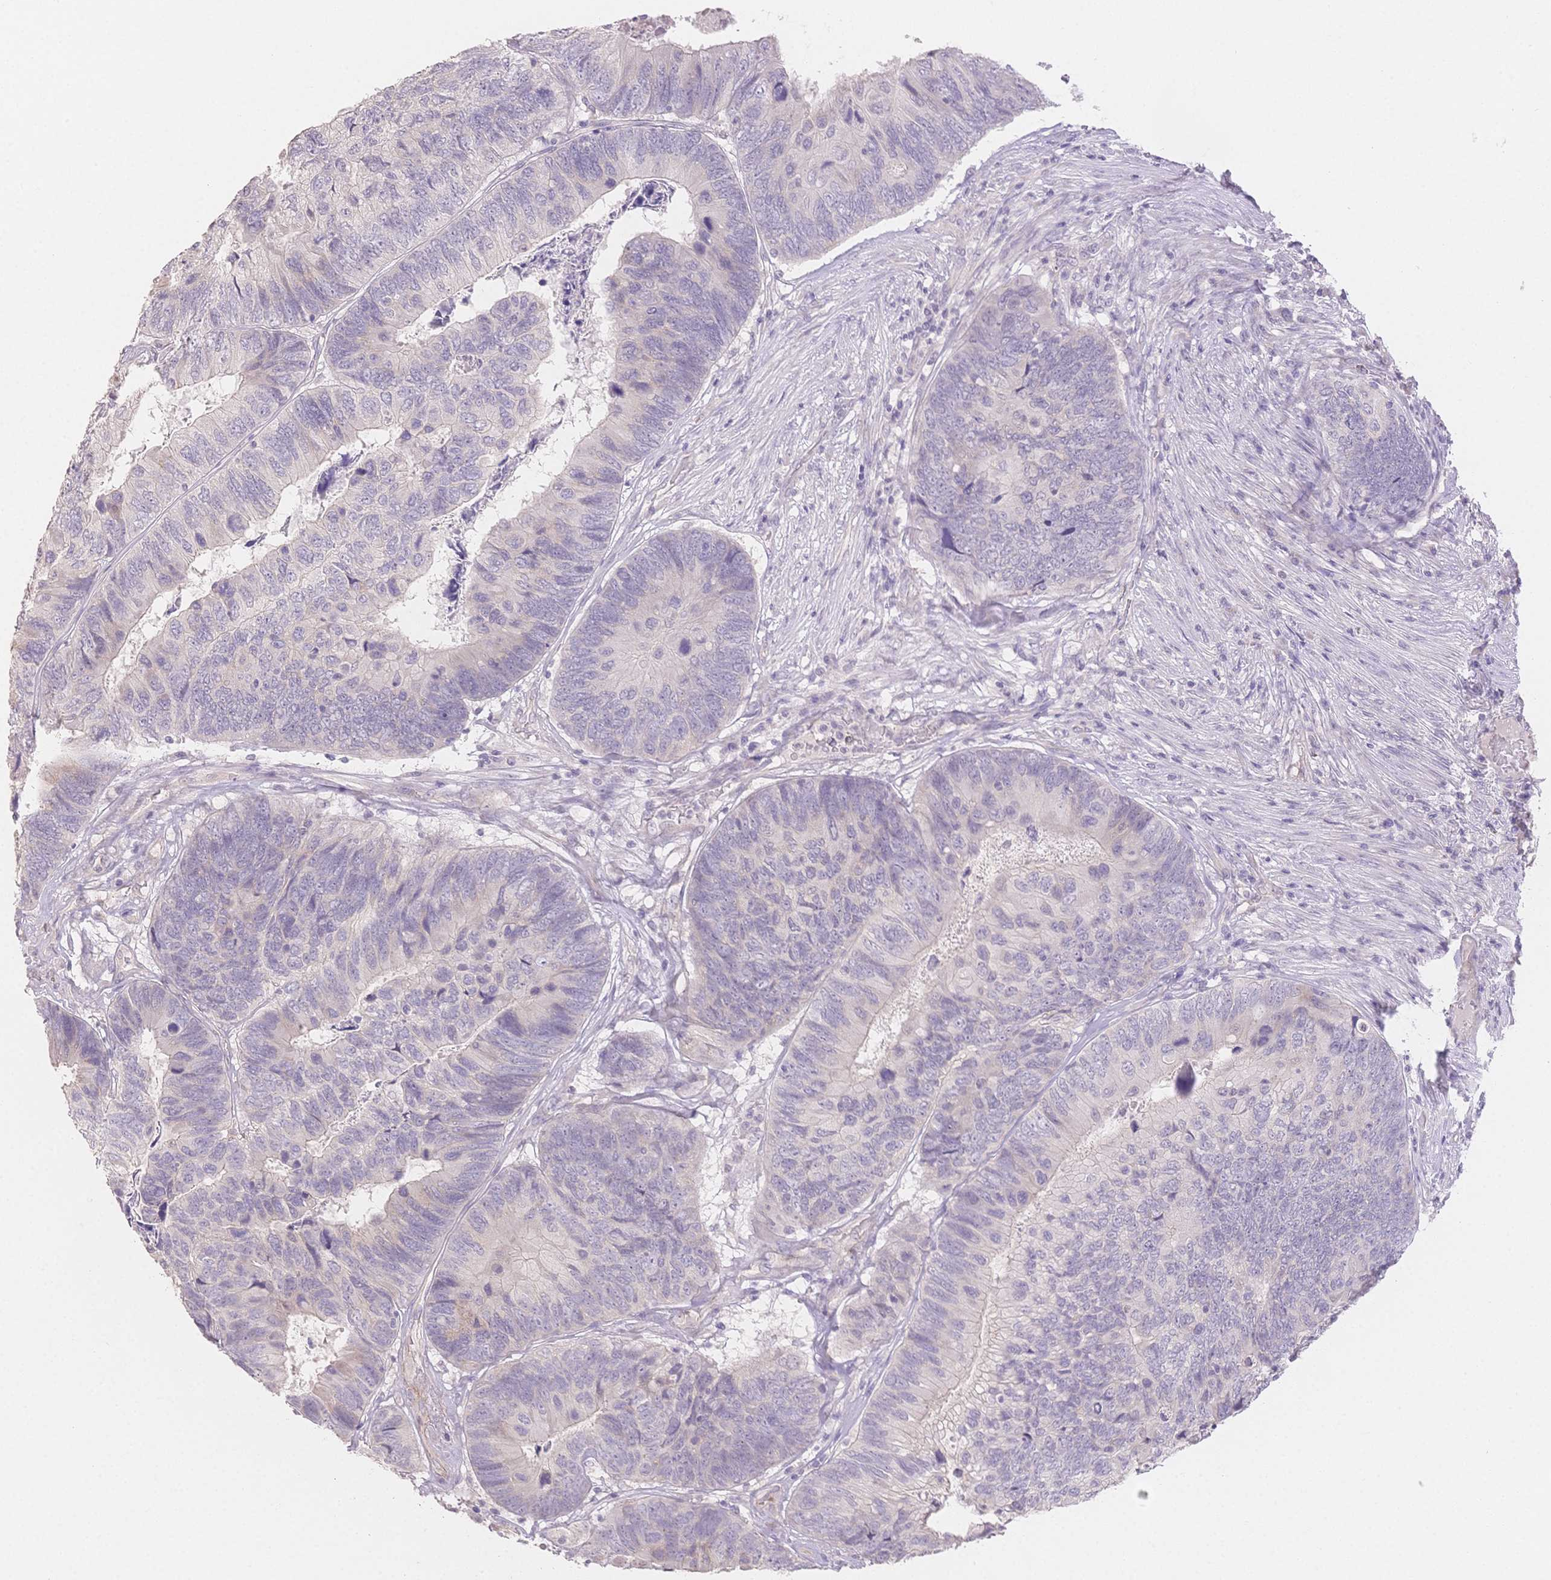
{"staining": {"intensity": "negative", "quantity": "none", "location": "none"}, "tissue": "colorectal cancer", "cell_type": "Tumor cells", "image_type": "cancer", "snomed": [{"axis": "morphology", "description": "Adenocarcinoma, NOS"}, {"axis": "topography", "description": "Colon"}], "caption": "Immunohistochemistry photomicrograph of colorectal cancer (adenocarcinoma) stained for a protein (brown), which displays no positivity in tumor cells.", "gene": "SUV39H2", "patient": {"sex": "female", "age": 67}}